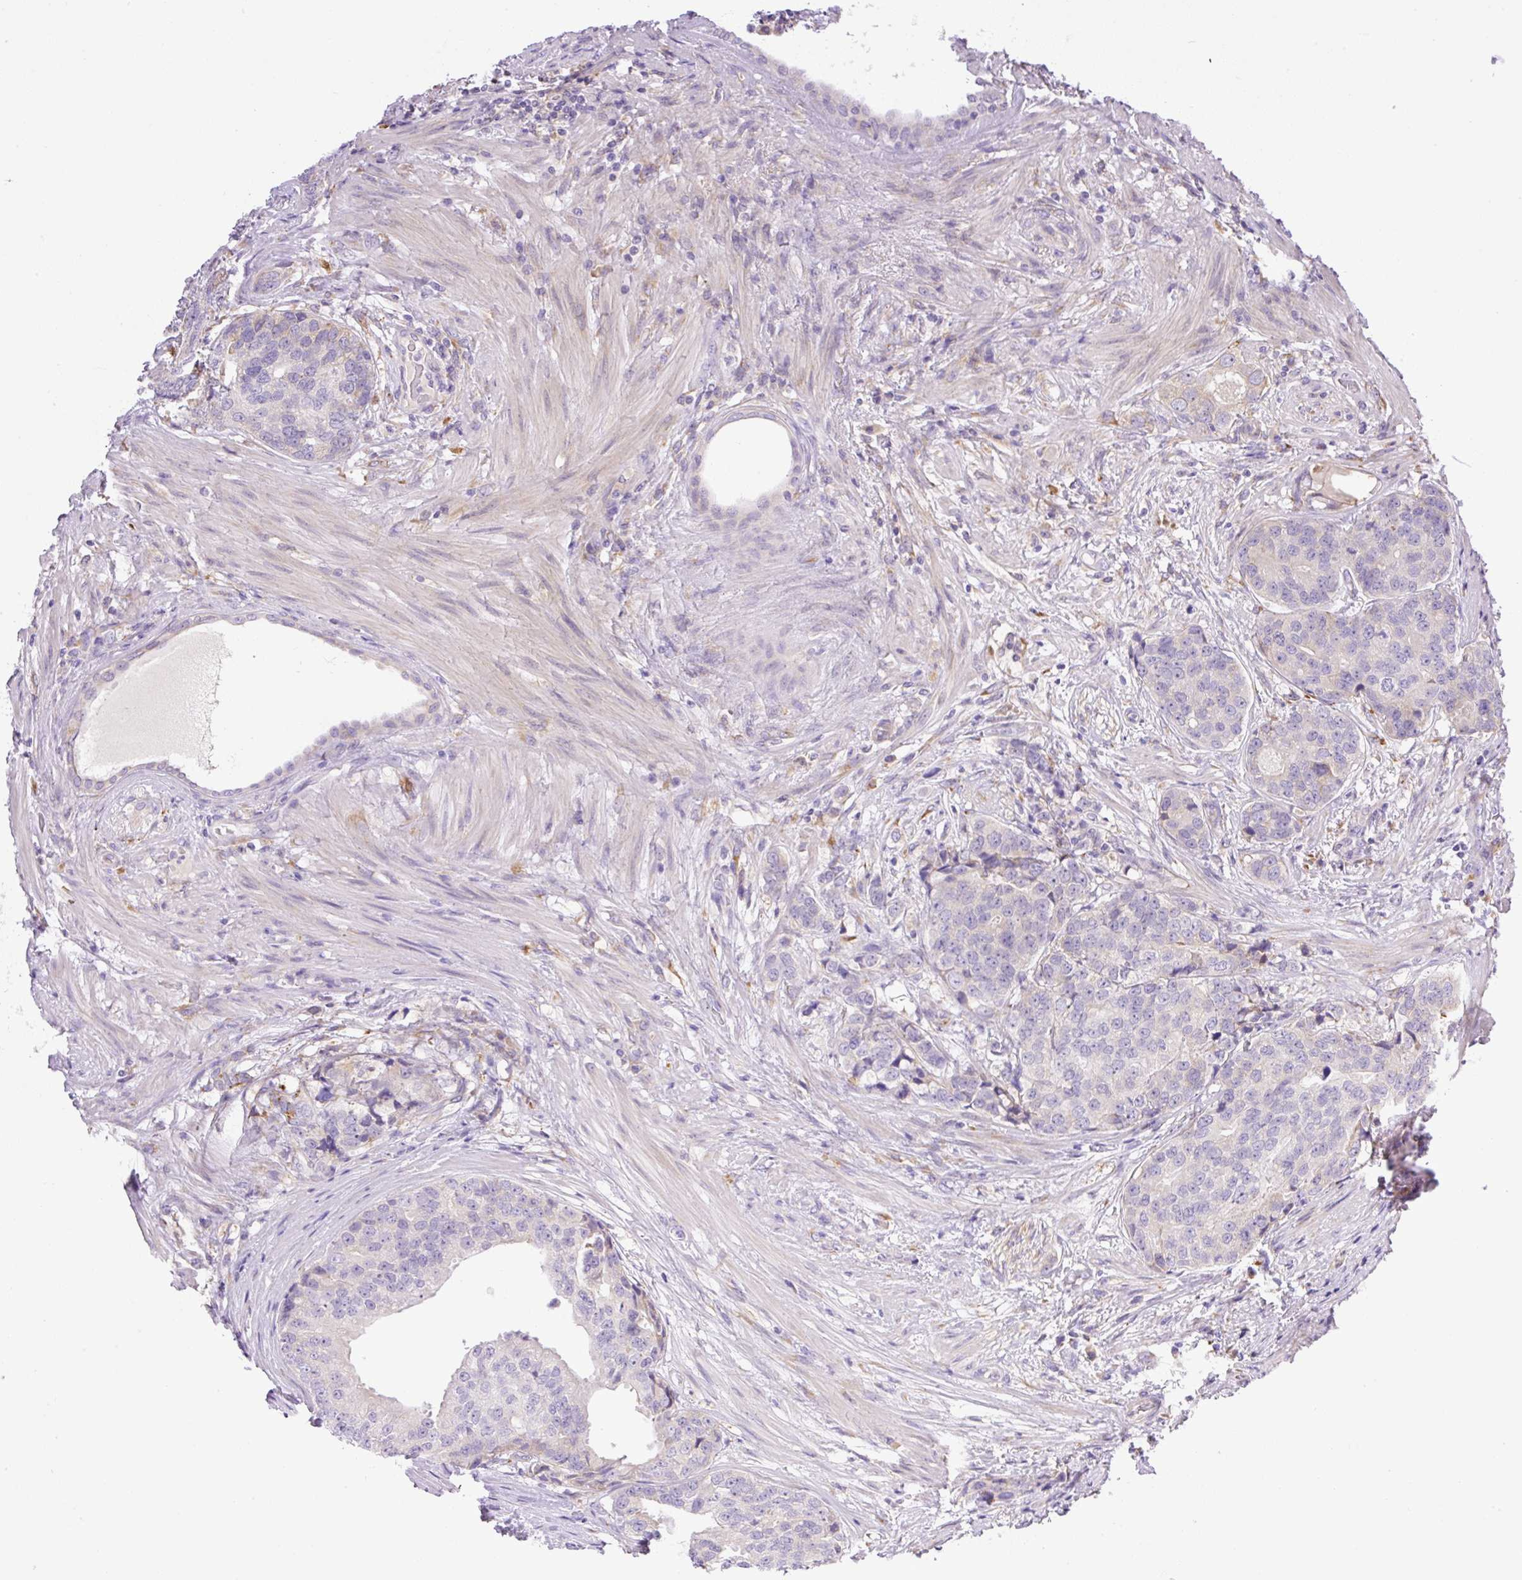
{"staining": {"intensity": "negative", "quantity": "none", "location": "none"}, "tissue": "prostate cancer", "cell_type": "Tumor cells", "image_type": "cancer", "snomed": [{"axis": "morphology", "description": "Adenocarcinoma, High grade"}, {"axis": "topography", "description": "Prostate"}], "caption": "Micrograph shows no significant protein staining in tumor cells of high-grade adenocarcinoma (prostate).", "gene": "POFUT1", "patient": {"sex": "male", "age": 68}}